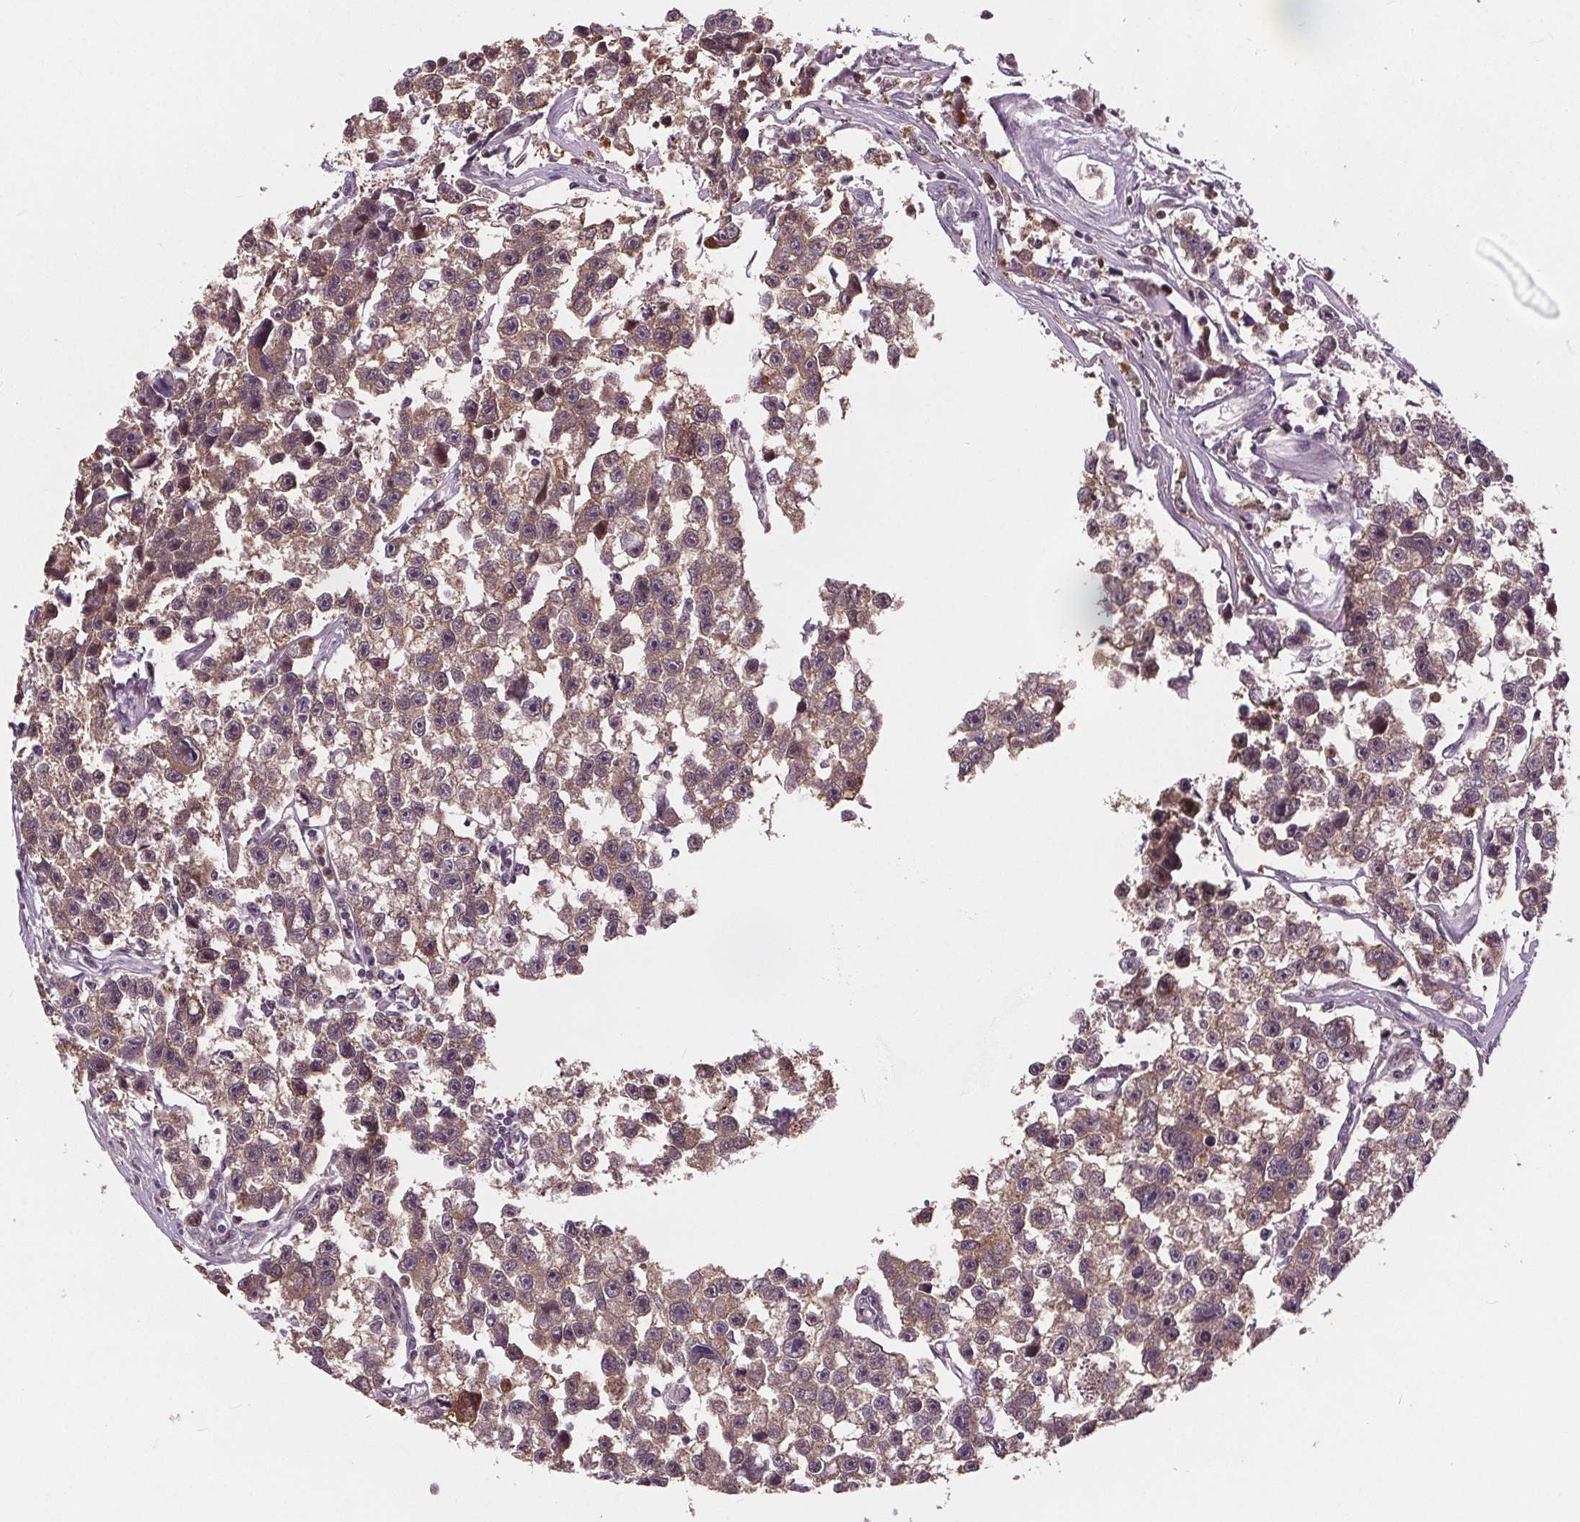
{"staining": {"intensity": "moderate", "quantity": "25%-75%", "location": "cytoplasmic/membranous,nuclear"}, "tissue": "testis cancer", "cell_type": "Tumor cells", "image_type": "cancer", "snomed": [{"axis": "morphology", "description": "Seminoma, NOS"}, {"axis": "topography", "description": "Testis"}], "caption": "This histopathology image exhibits immunohistochemistry staining of human testis cancer, with medium moderate cytoplasmic/membranous and nuclear expression in about 25%-75% of tumor cells.", "gene": "HIF1AN", "patient": {"sex": "male", "age": 26}}